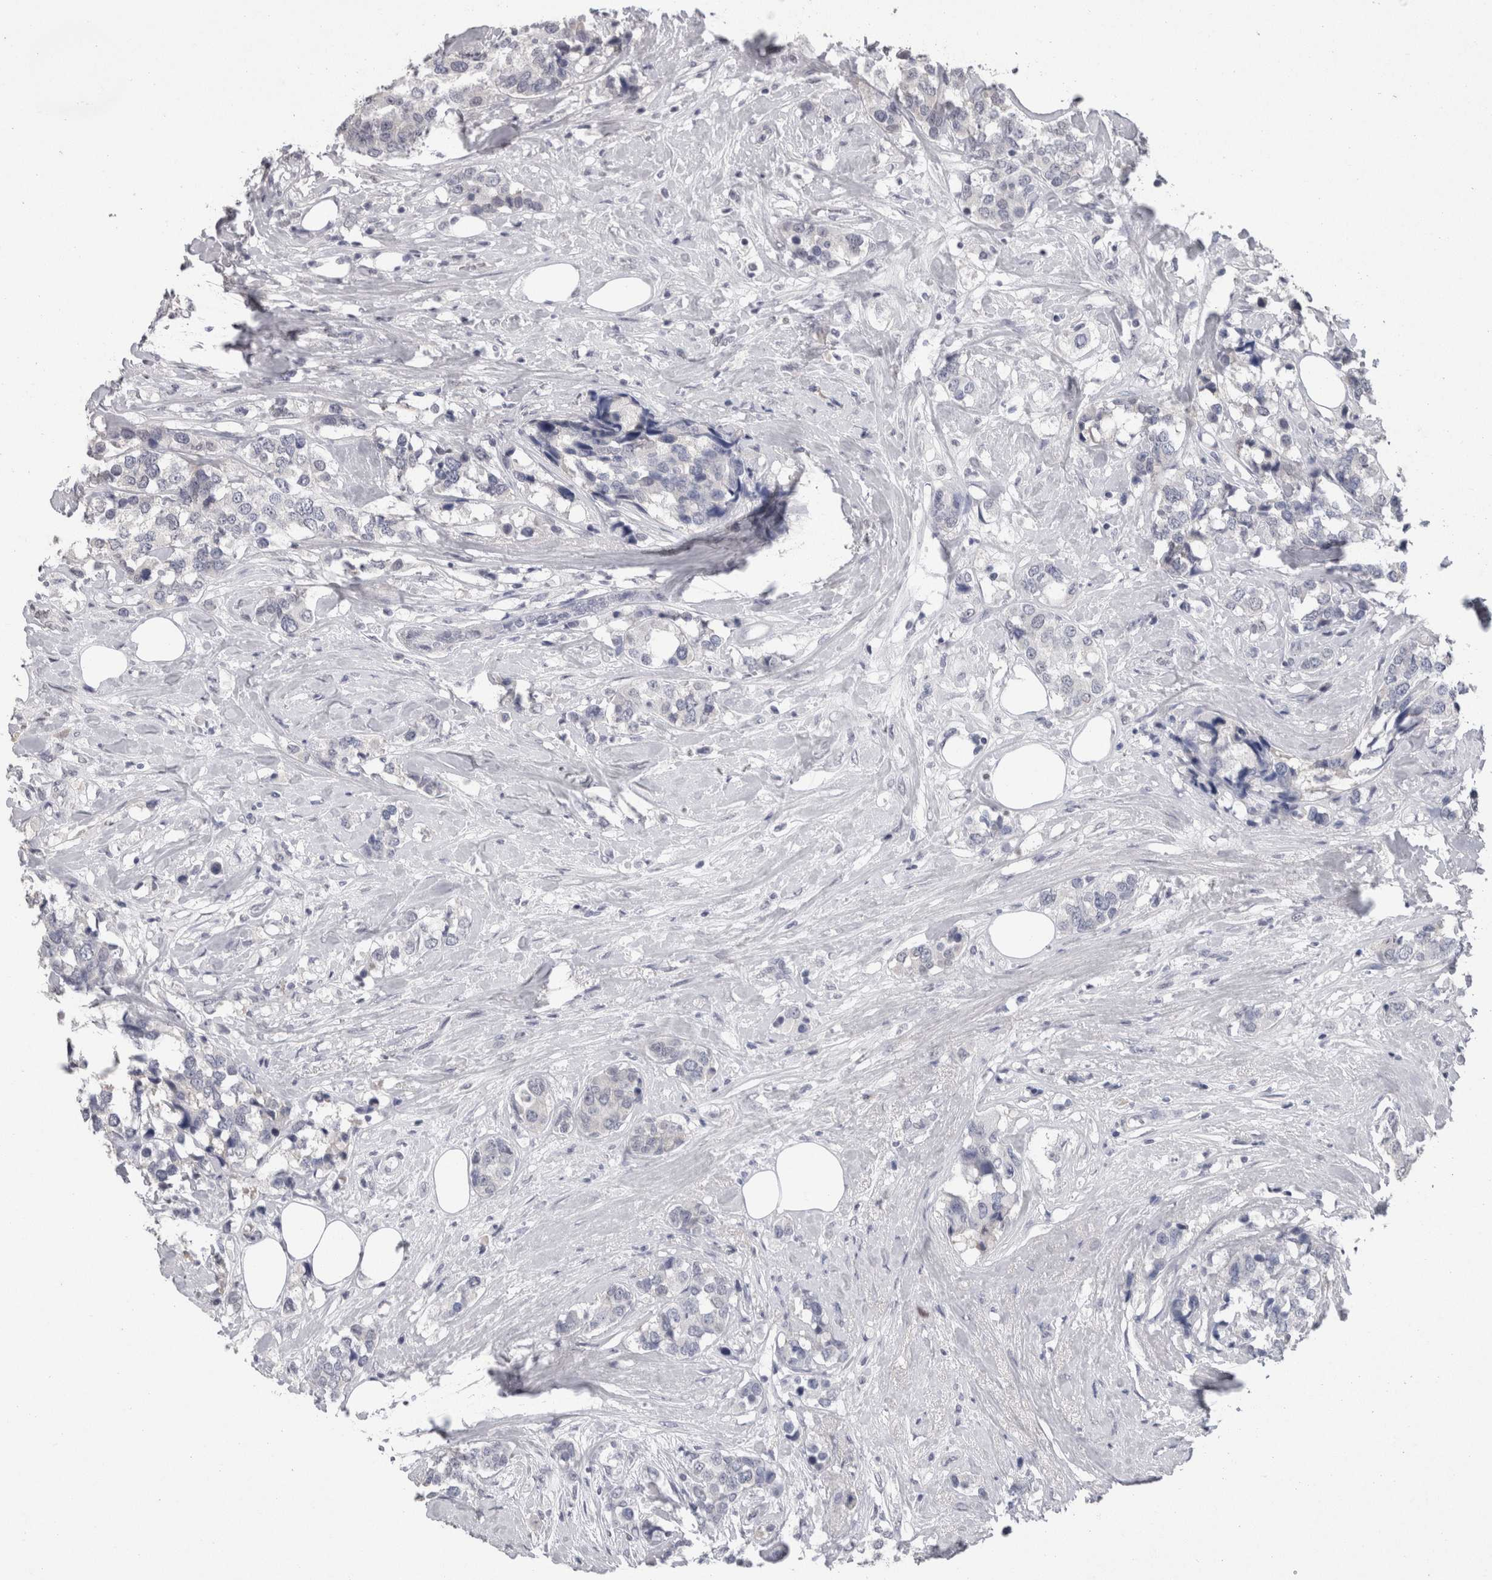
{"staining": {"intensity": "negative", "quantity": "none", "location": "none"}, "tissue": "breast cancer", "cell_type": "Tumor cells", "image_type": "cancer", "snomed": [{"axis": "morphology", "description": "Lobular carcinoma"}, {"axis": "topography", "description": "Breast"}], "caption": "An image of lobular carcinoma (breast) stained for a protein exhibits no brown staining in tumor cells.", "gene": "DDX17", "patient": {"sex": "female", "age": 59}}